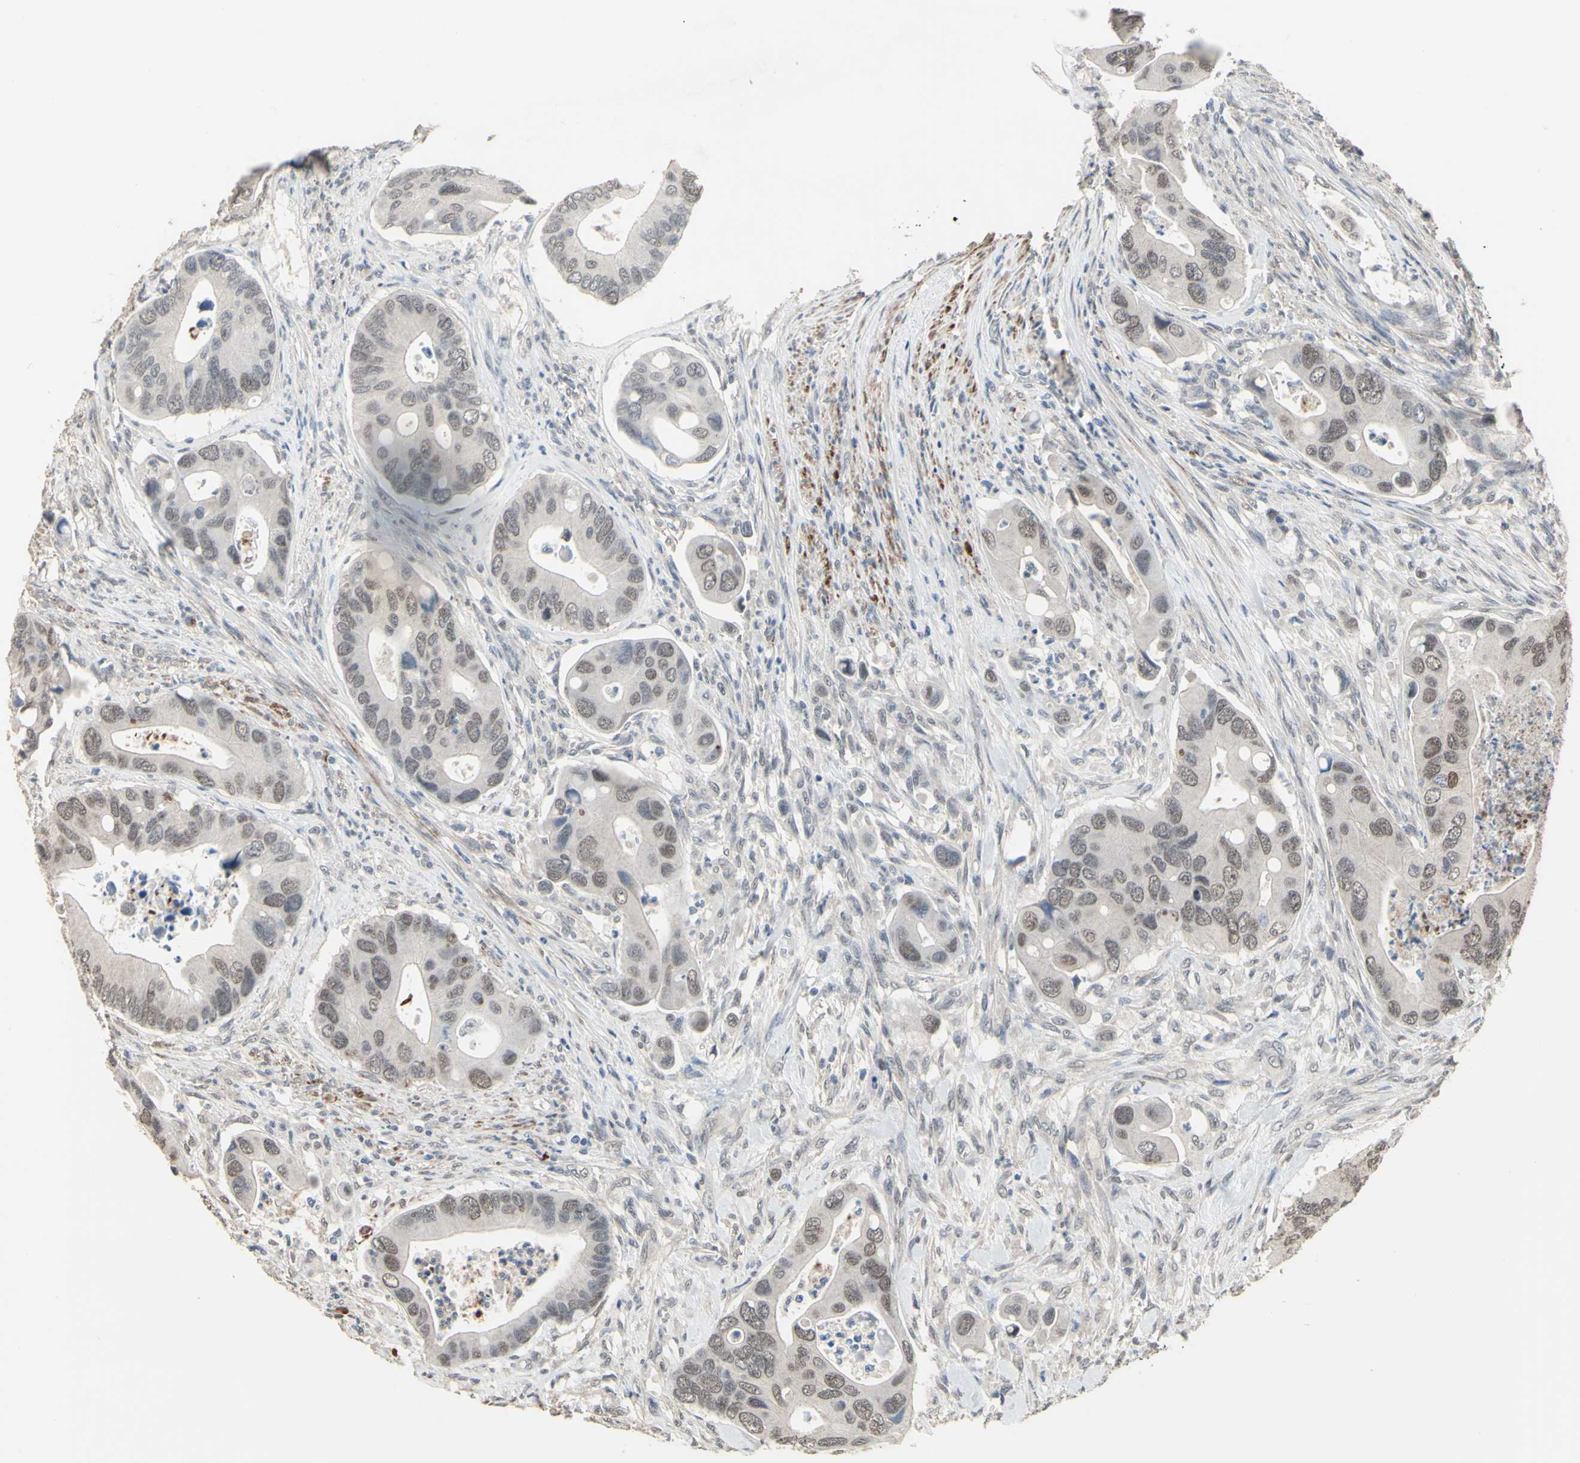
{"staining": {"intensity": "weak", "quantity": "25%-75%", "location": "cytoplasmic/membranous"}, "tissue": "colorectal cancer", "cell_type": "Tumor cells", "image_type": "cancer", "snomed": [{"axis": "morphology", "description": "Adenocarcinoma, NOS"}, {"axis": "topography", "description": "Rectum"}], "caption": "IHC micrograph of human colorectal adenocarcinoma stained for a protein (brown), which shows low levels of weak cytoplasmic/membranous staining in approximately 25%-75% of tumor cells.", "gene": "ZNF174", "patient": {"sex": "female", "age": 57}}